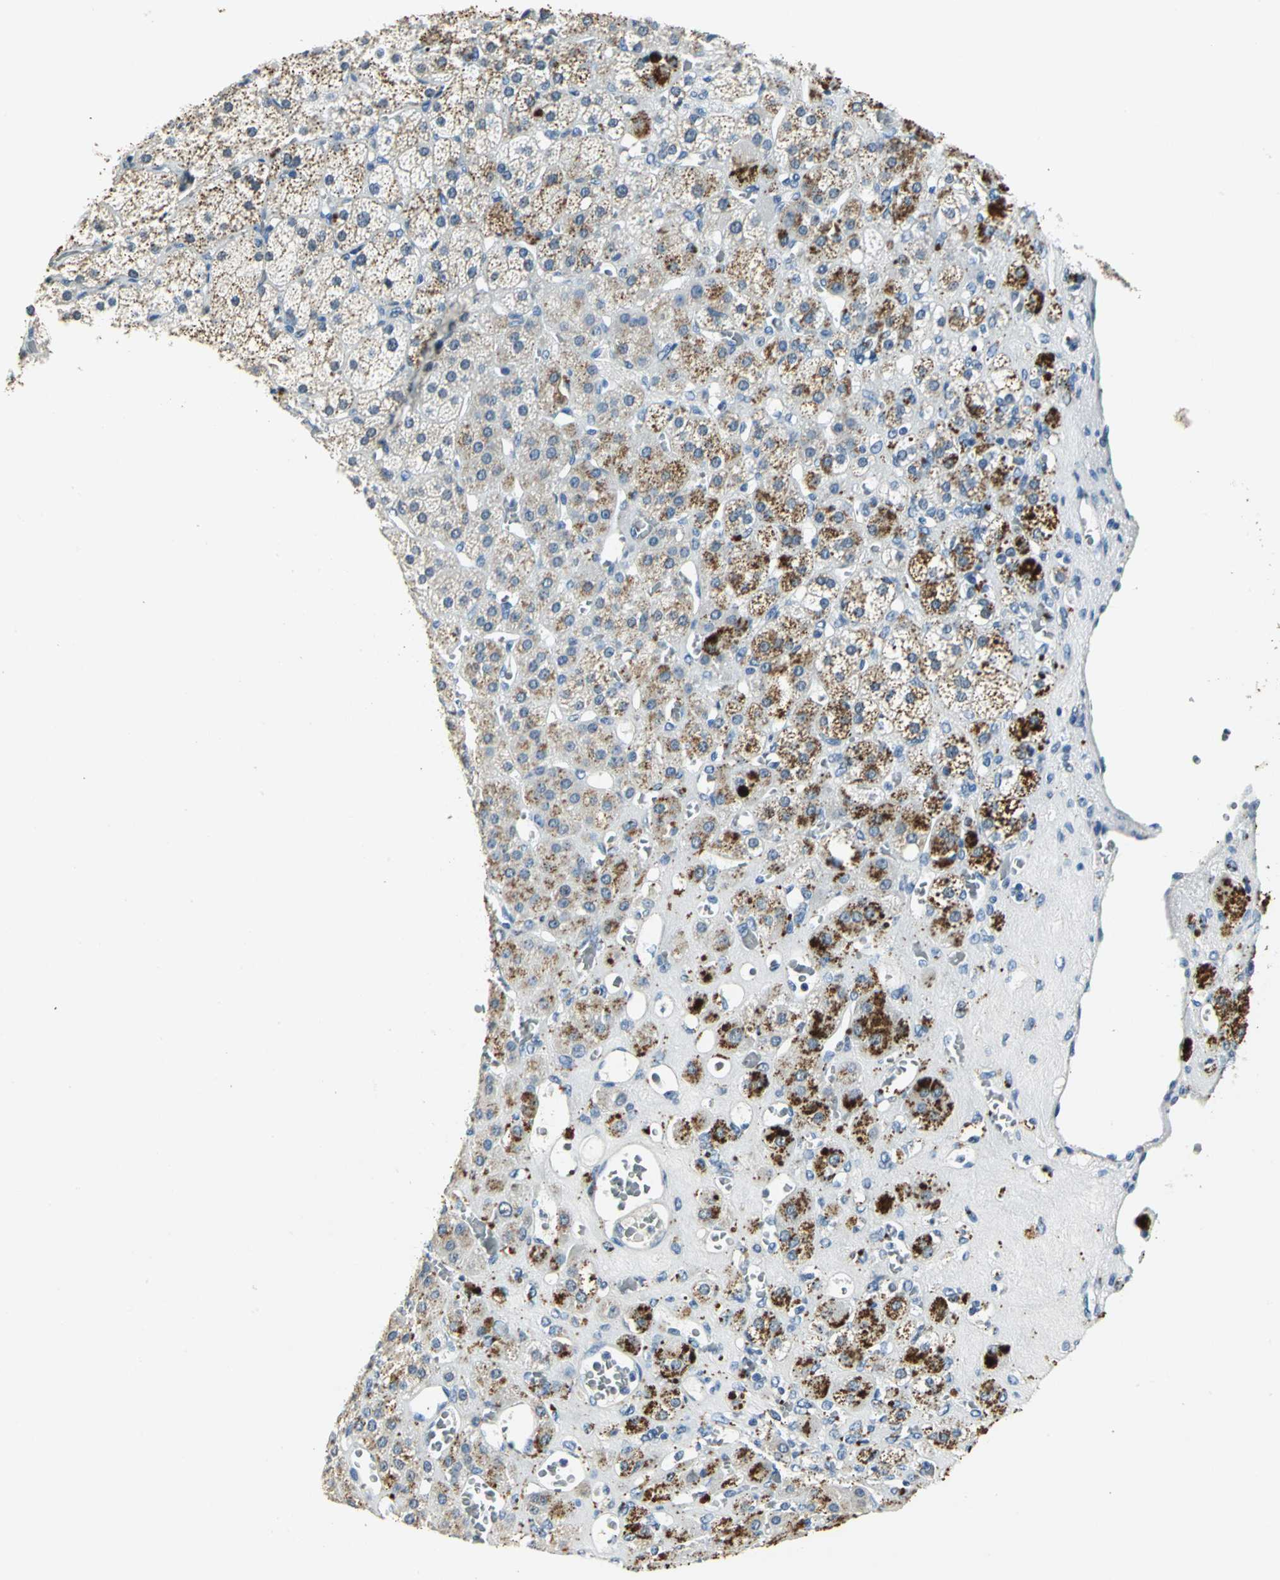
{"staining": {"intensity": "strong", "quantity": ">75%", "location": "cytoplasmic/membranous,nuclear"}, "tissue": "adrenal gland", "cell_type": "Glandular cells", "image_type": "normal", "snomed": [{"axis": "morphology", "description": "Normal tissue, NOS"}, {"axis": "topography", "description": "Adrenal gland"}], "caption": "Glandular cells demonstrate high levels of strong cytoplasmic/membranous,nuclear positivity in approximately >75% of cells in benign adrenal gland.", "gene": "RAD17", "patient": {"sex": "female", "age": 71}}